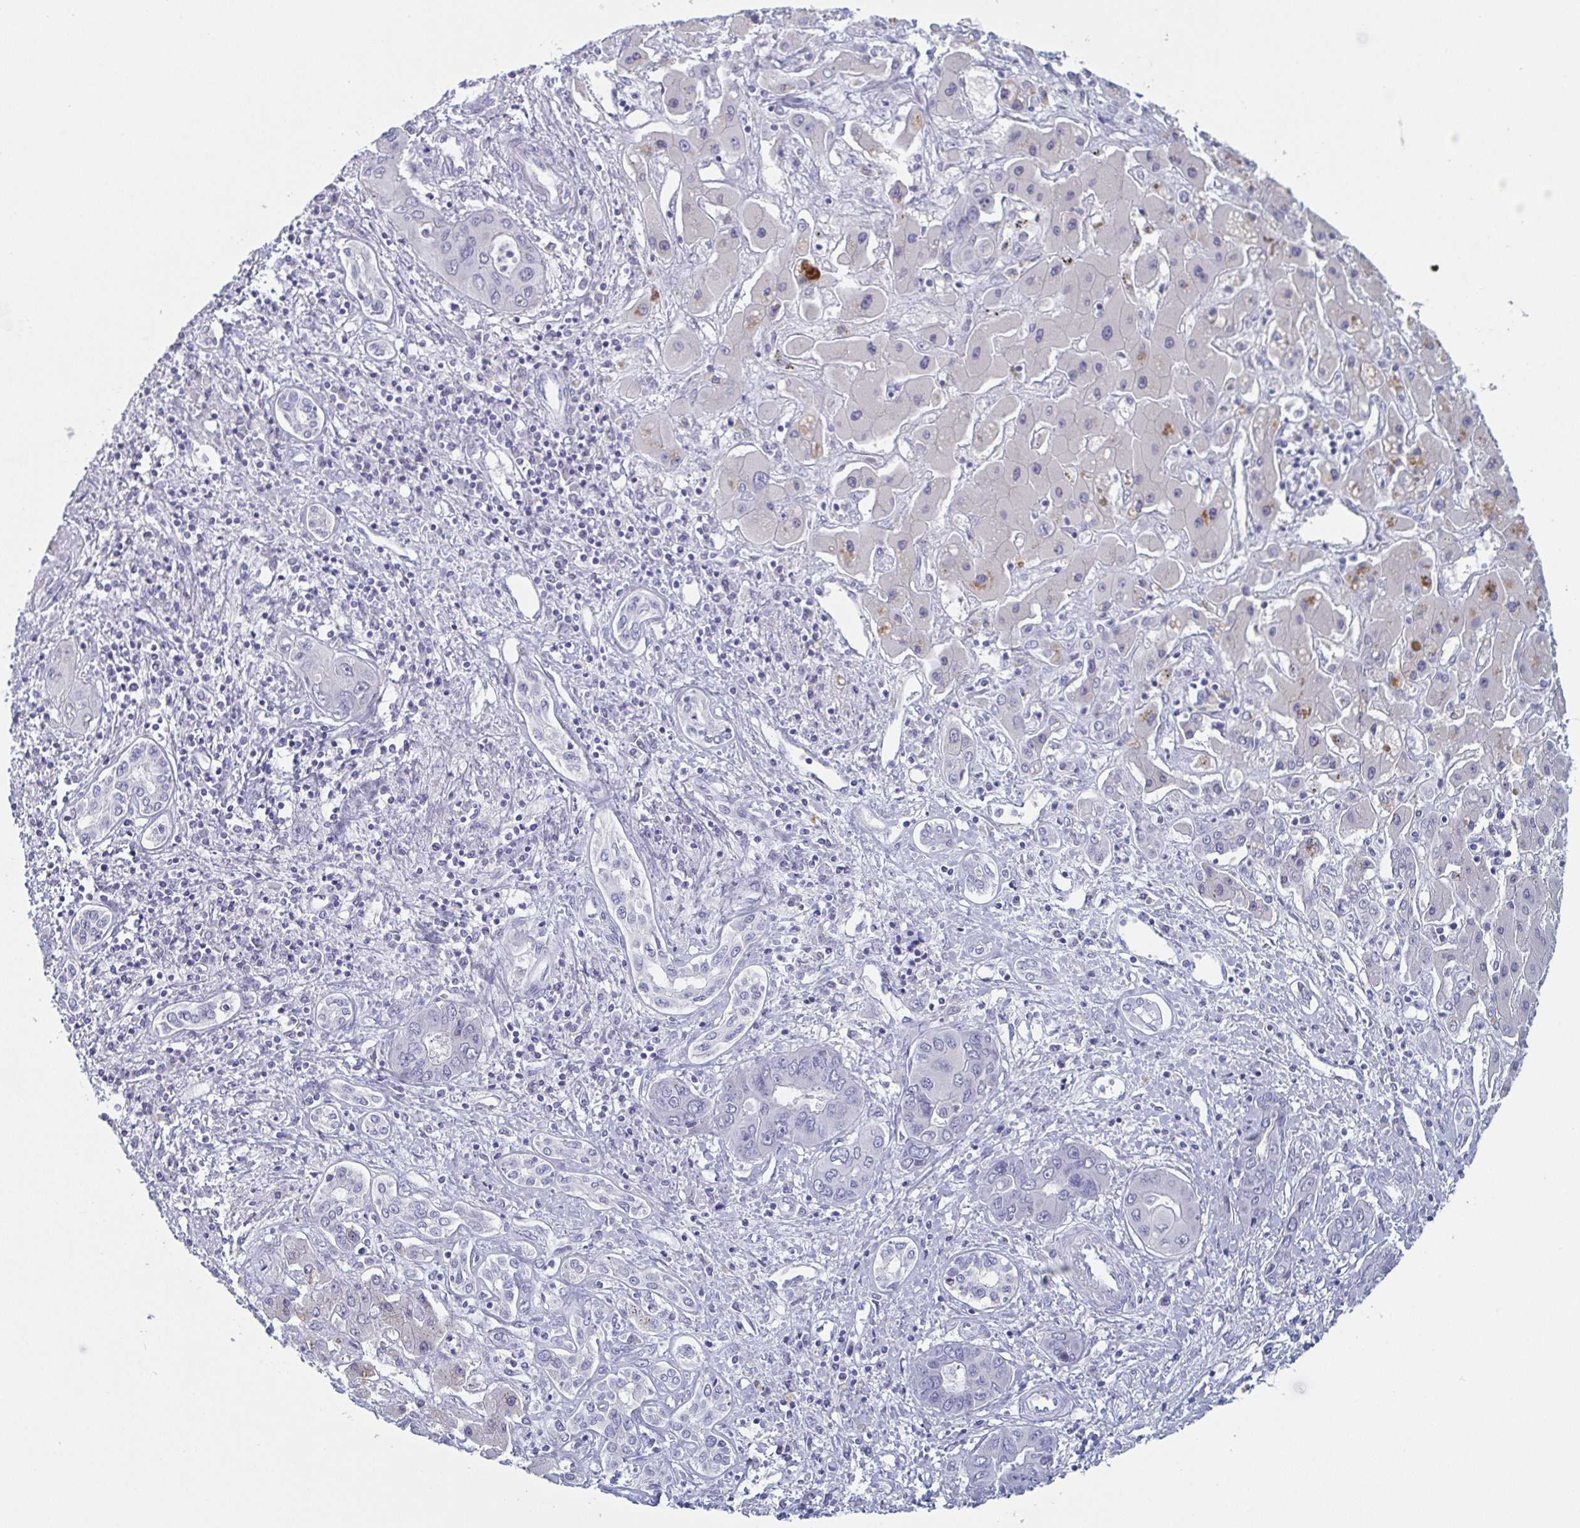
{"staining": {"intensity": "negative", "quantity": "none", "location": "none"}, "tissue": "liver cancer", "cell_type": "Tumor cells", "image_type": "cancer", "snomed": [{"axis": "morphology", "description": "Cholangiocarcinoma"}, {"axis": "topography", "description": "Liver"}], "caption": "This is an immunohistochemistry histopathology image of human cholangiocarcinoma (liver). There is no positivity in tumor cells.", "gene": "ITLN1", "patient": {"sex": "male", "age": 67}}